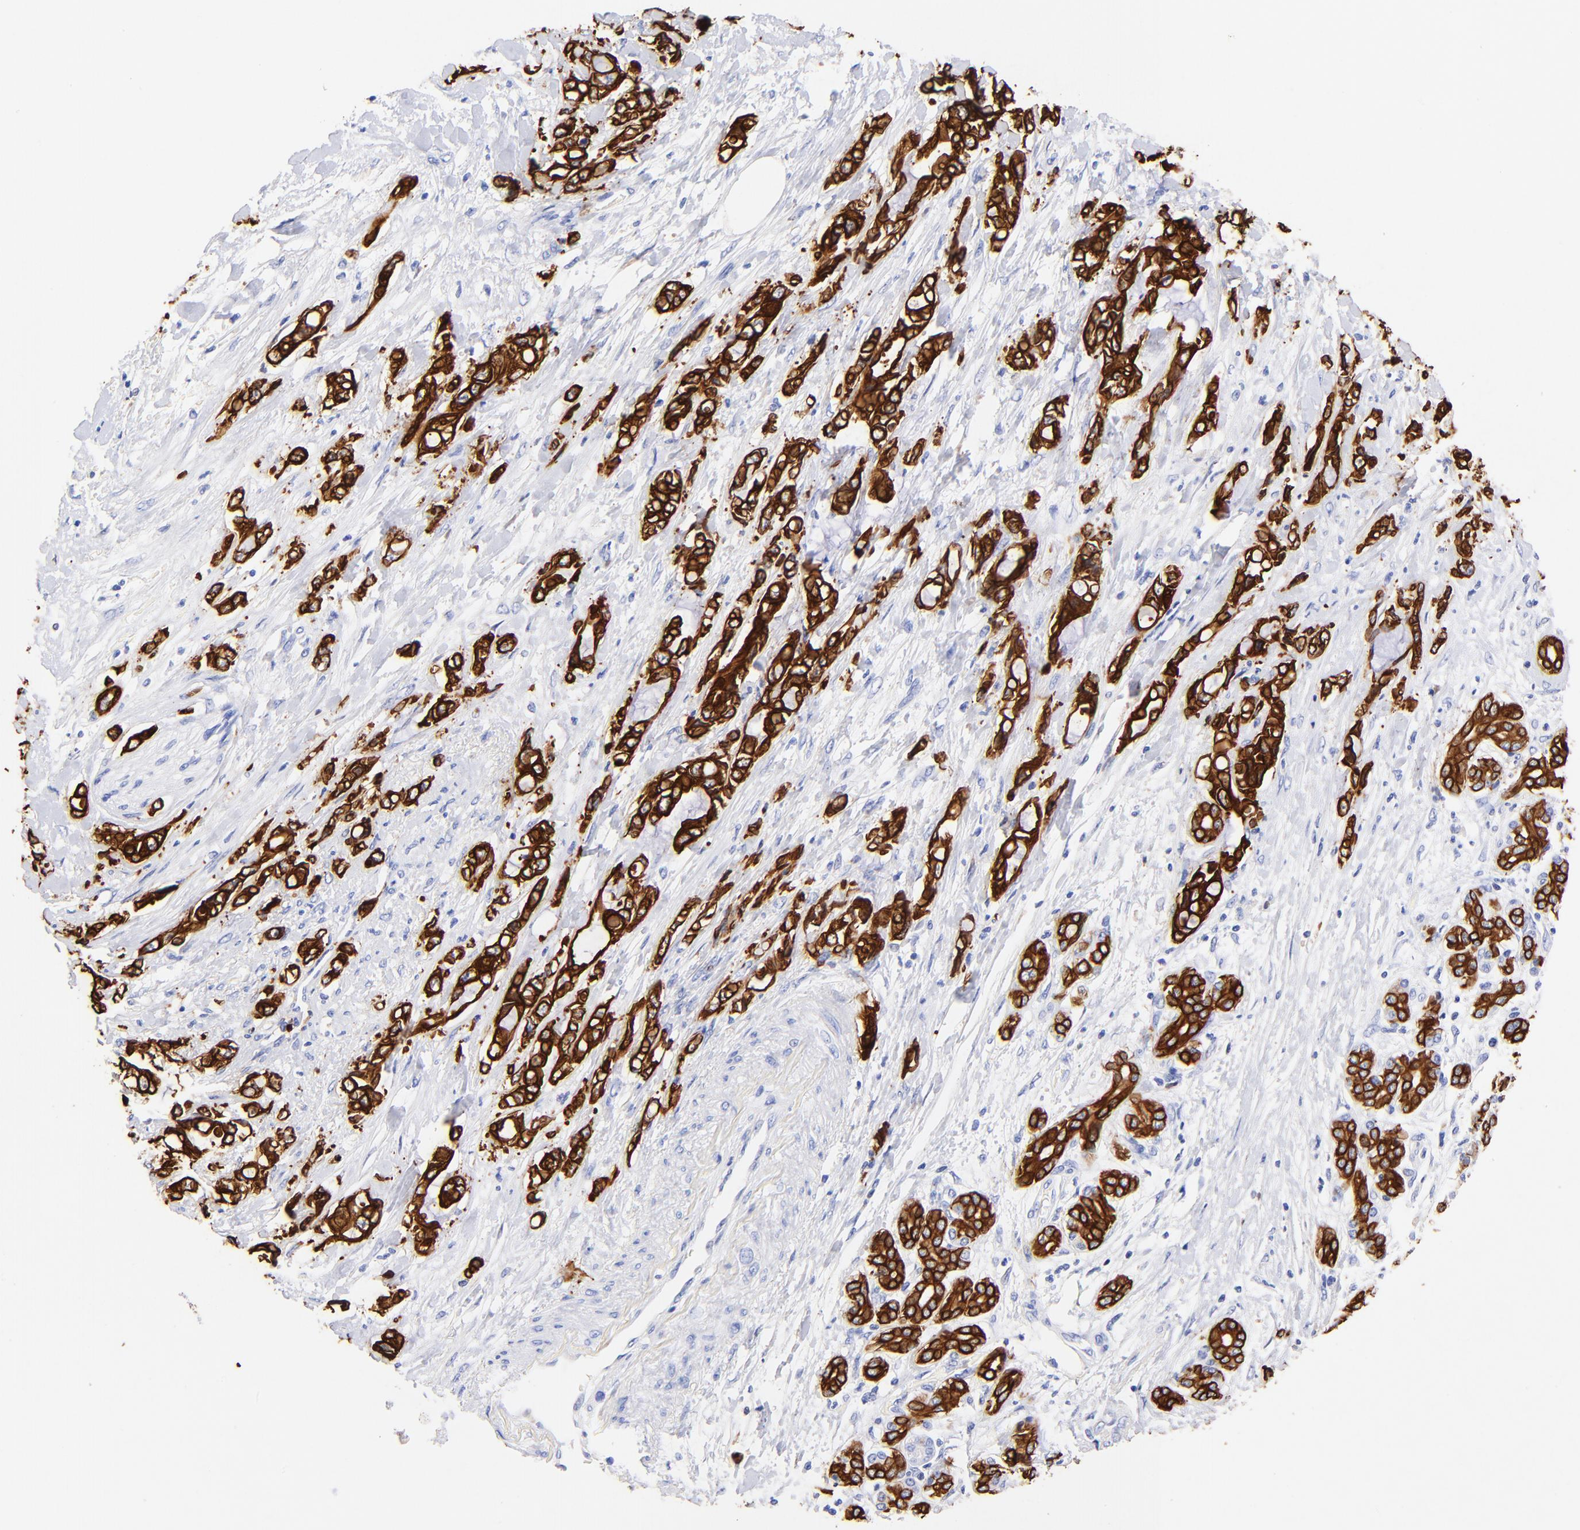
{"staining": {"intensity": "strong", "quantity": ">75%", "location": "cytoplasmic/membranous"}, "tissue": "pancreatic cancer", "cell_type": "Tumor cells", "image_type": "cancer", "snomed": [{"axis": "morphology", "description": "Adenocarcinoma, NOS"}, {"axis": "topography", "description": "Pancreas"}], "caption": "Immunohistochemical staining of human adenocarcinoma (pancreatic) reveals strong cytoplasmic/membranous protein positivity in approximately >75% of tumor cells. The staining was performed using DAB (3,3'-diaminobenzidine) to visualize the protein expression in brown, while the nuclei were stained in blue with hematoxylin (Magnification: 20x).", "gene": "KRT19", "patient": {"sex": "female", "age": 70}}